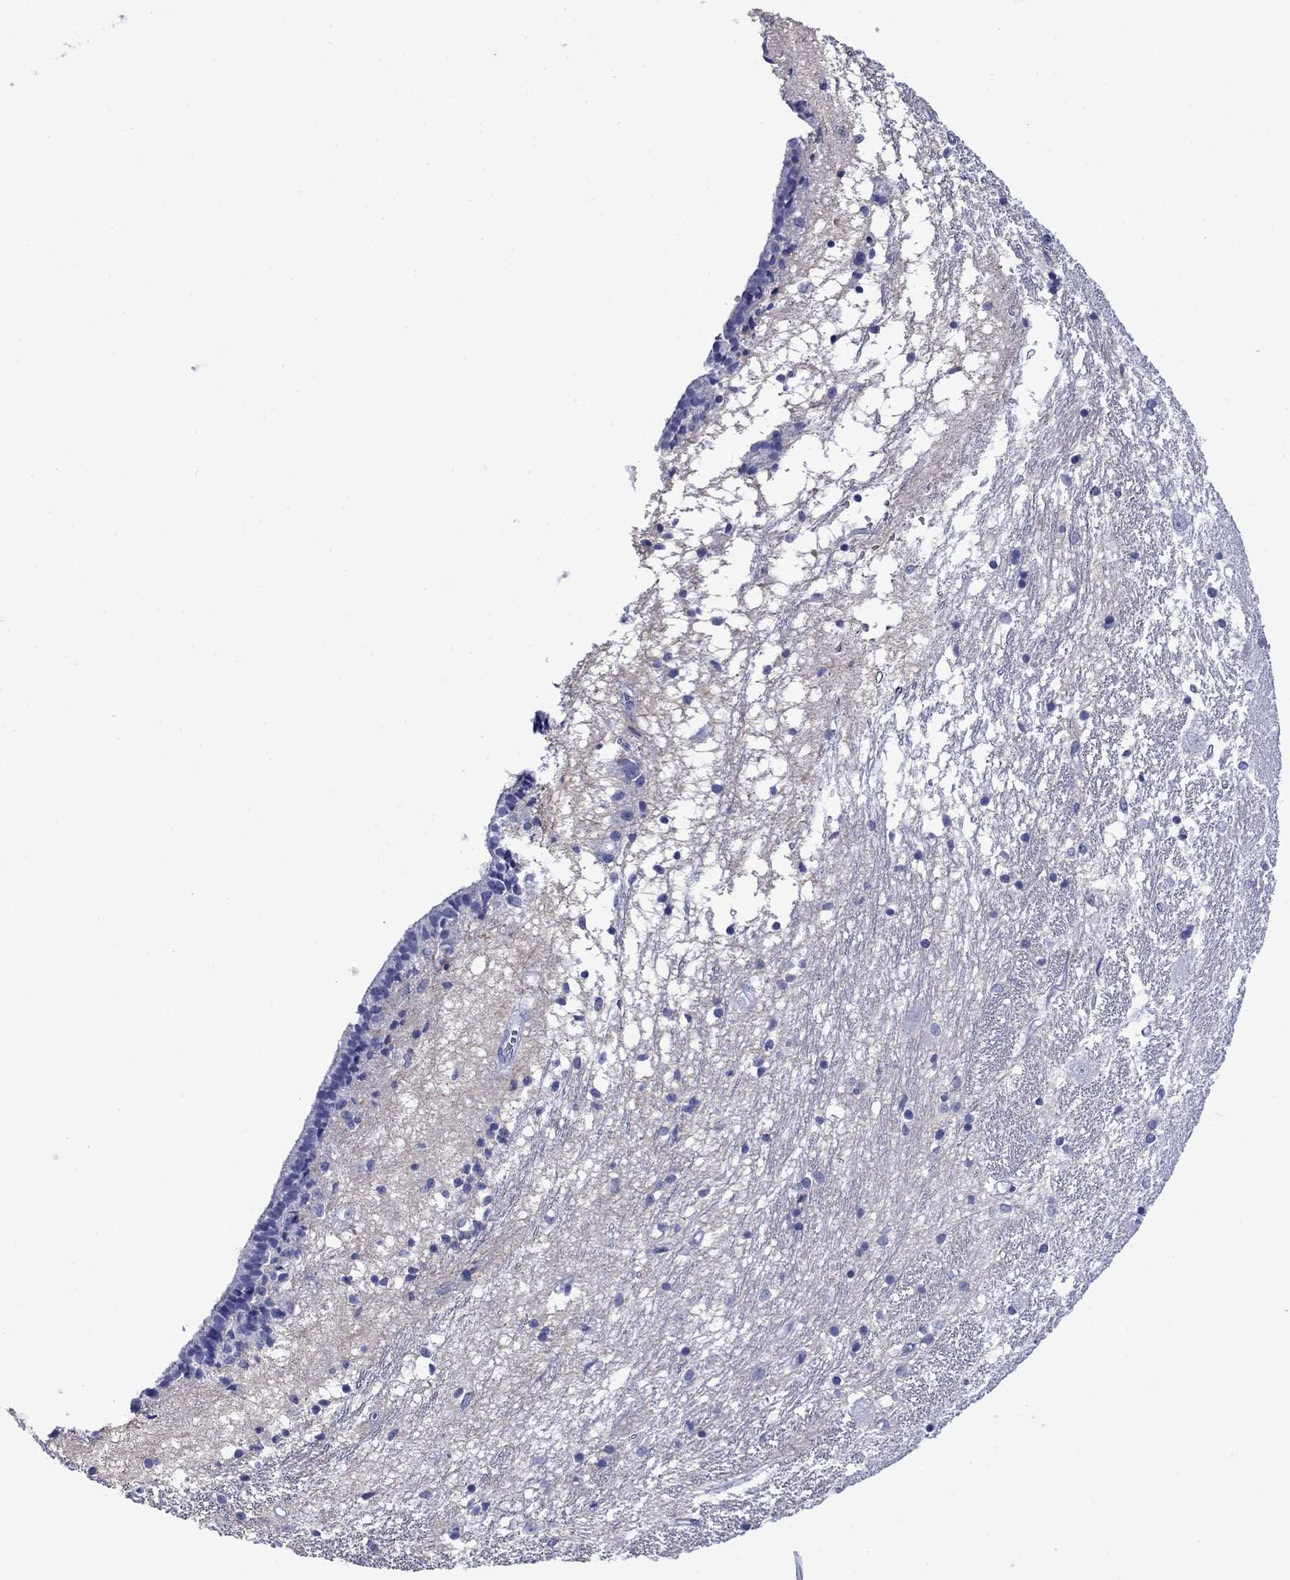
{"staining": {"intensity": "negative", "quantity": "none", "location": "none"}, "tissue": "caudate", "cell_type": "Glial cells", "image_type": "normal", "snomed": [{"axis": "morphology", "description": "Normal tissue, NOS"}, {"axis": "topography", "description": "Lateral ventricle wall"}], "caption": "A photomicrograph of caudate stained for a protein shows no brown staining in glial cells.", "gene": "GIP", "patient": {"sex": "female", "age": 71}}